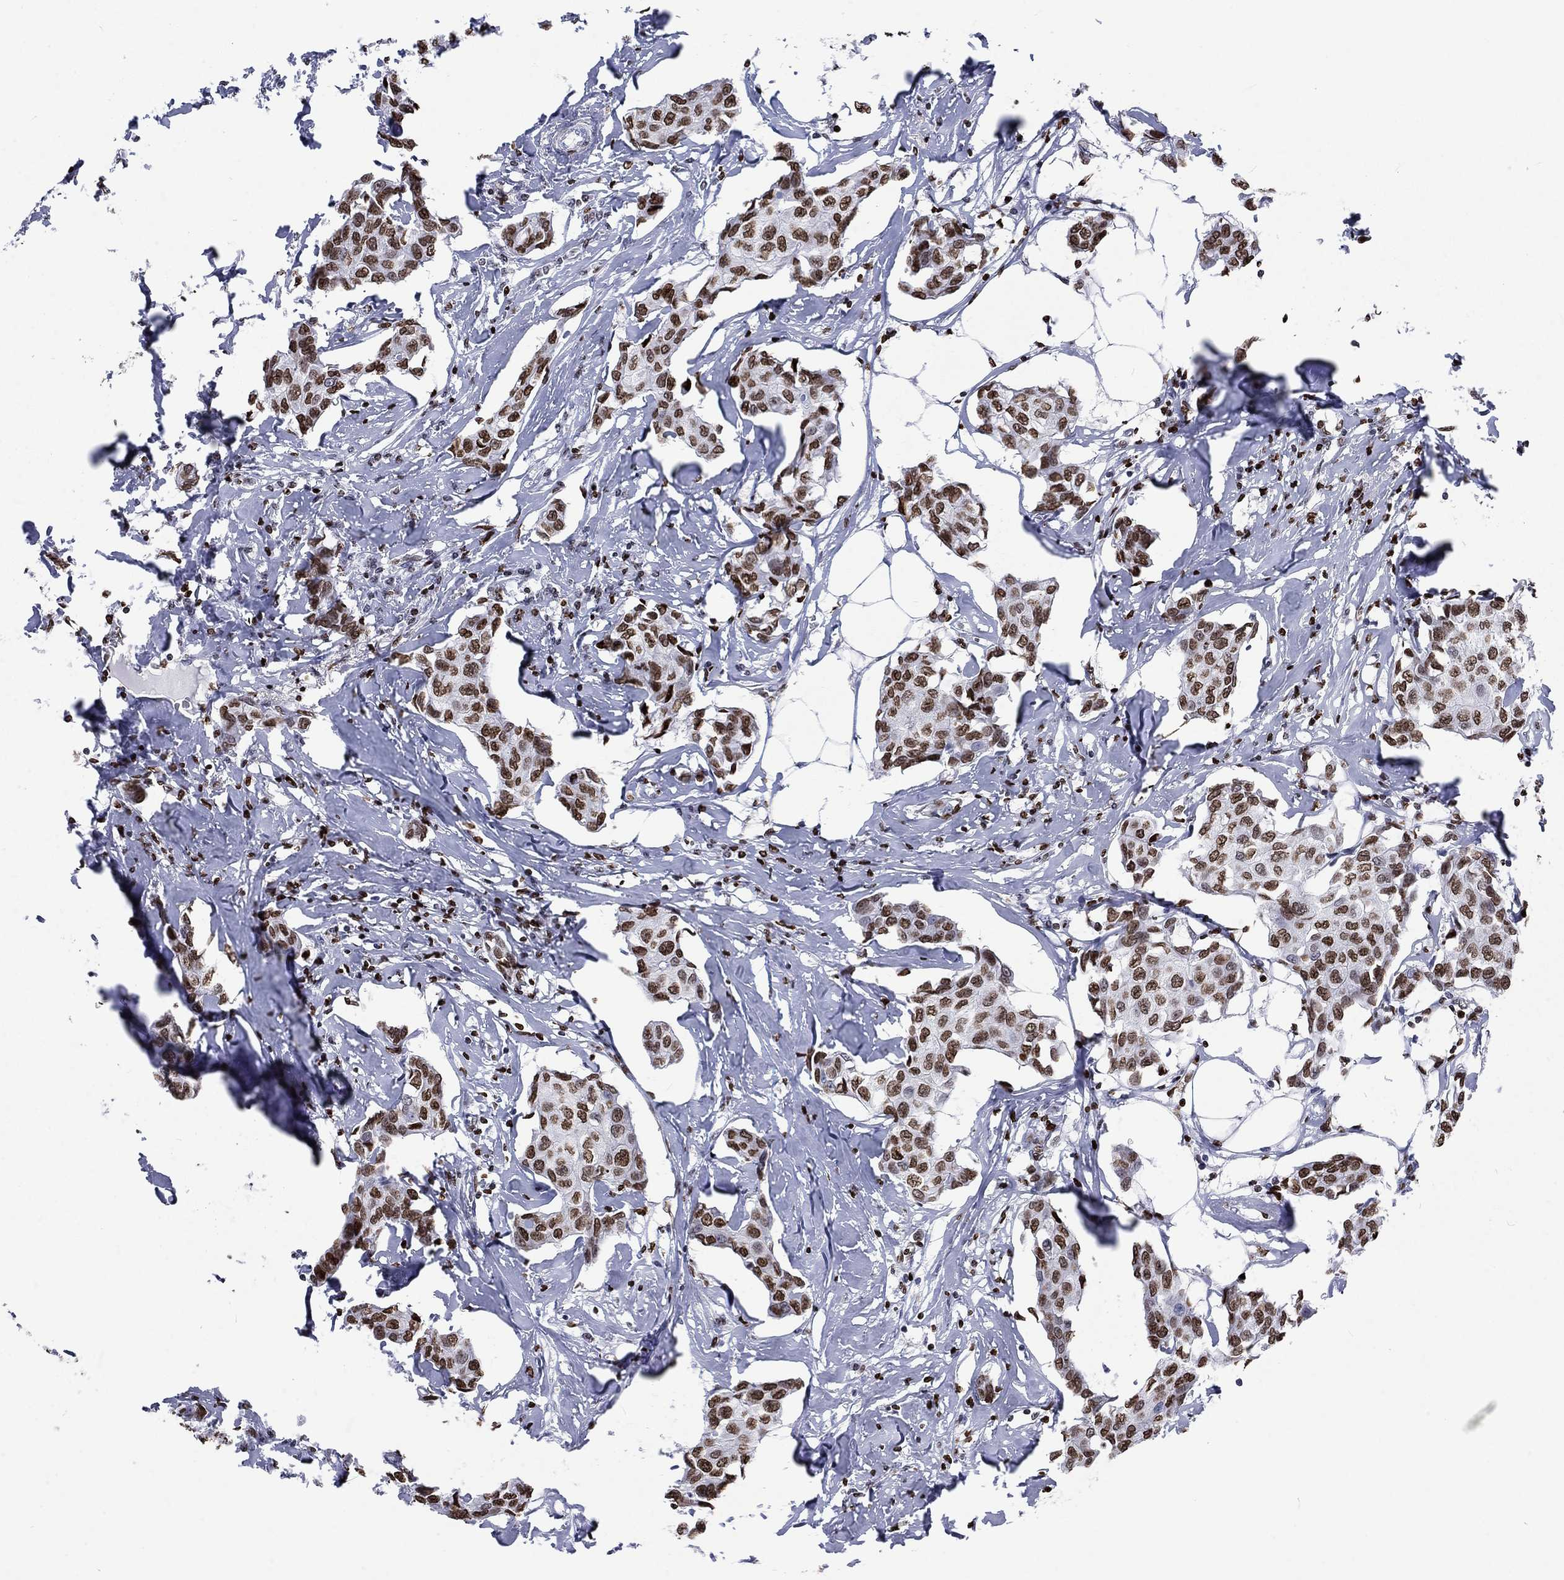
{"staining": {"intensity": "moderate", "quantity": ">75%", "location": "nuclear"}, "tissue": "breast cancer", "cell_type": "Tumor cells", "image_type": "cancer", "snomed": [{"axis": "morphology", "description": "Duct carcinoma"}, {"axis": "topography", "description": "Breast"}], "caption": "This is a histology image of immunohistochemistry staining of breast cancer, which shows moderate staining in the nuclear of tumor cells.", "gene": "H1-5", "patient": {"sex": "female", "age": 80}}